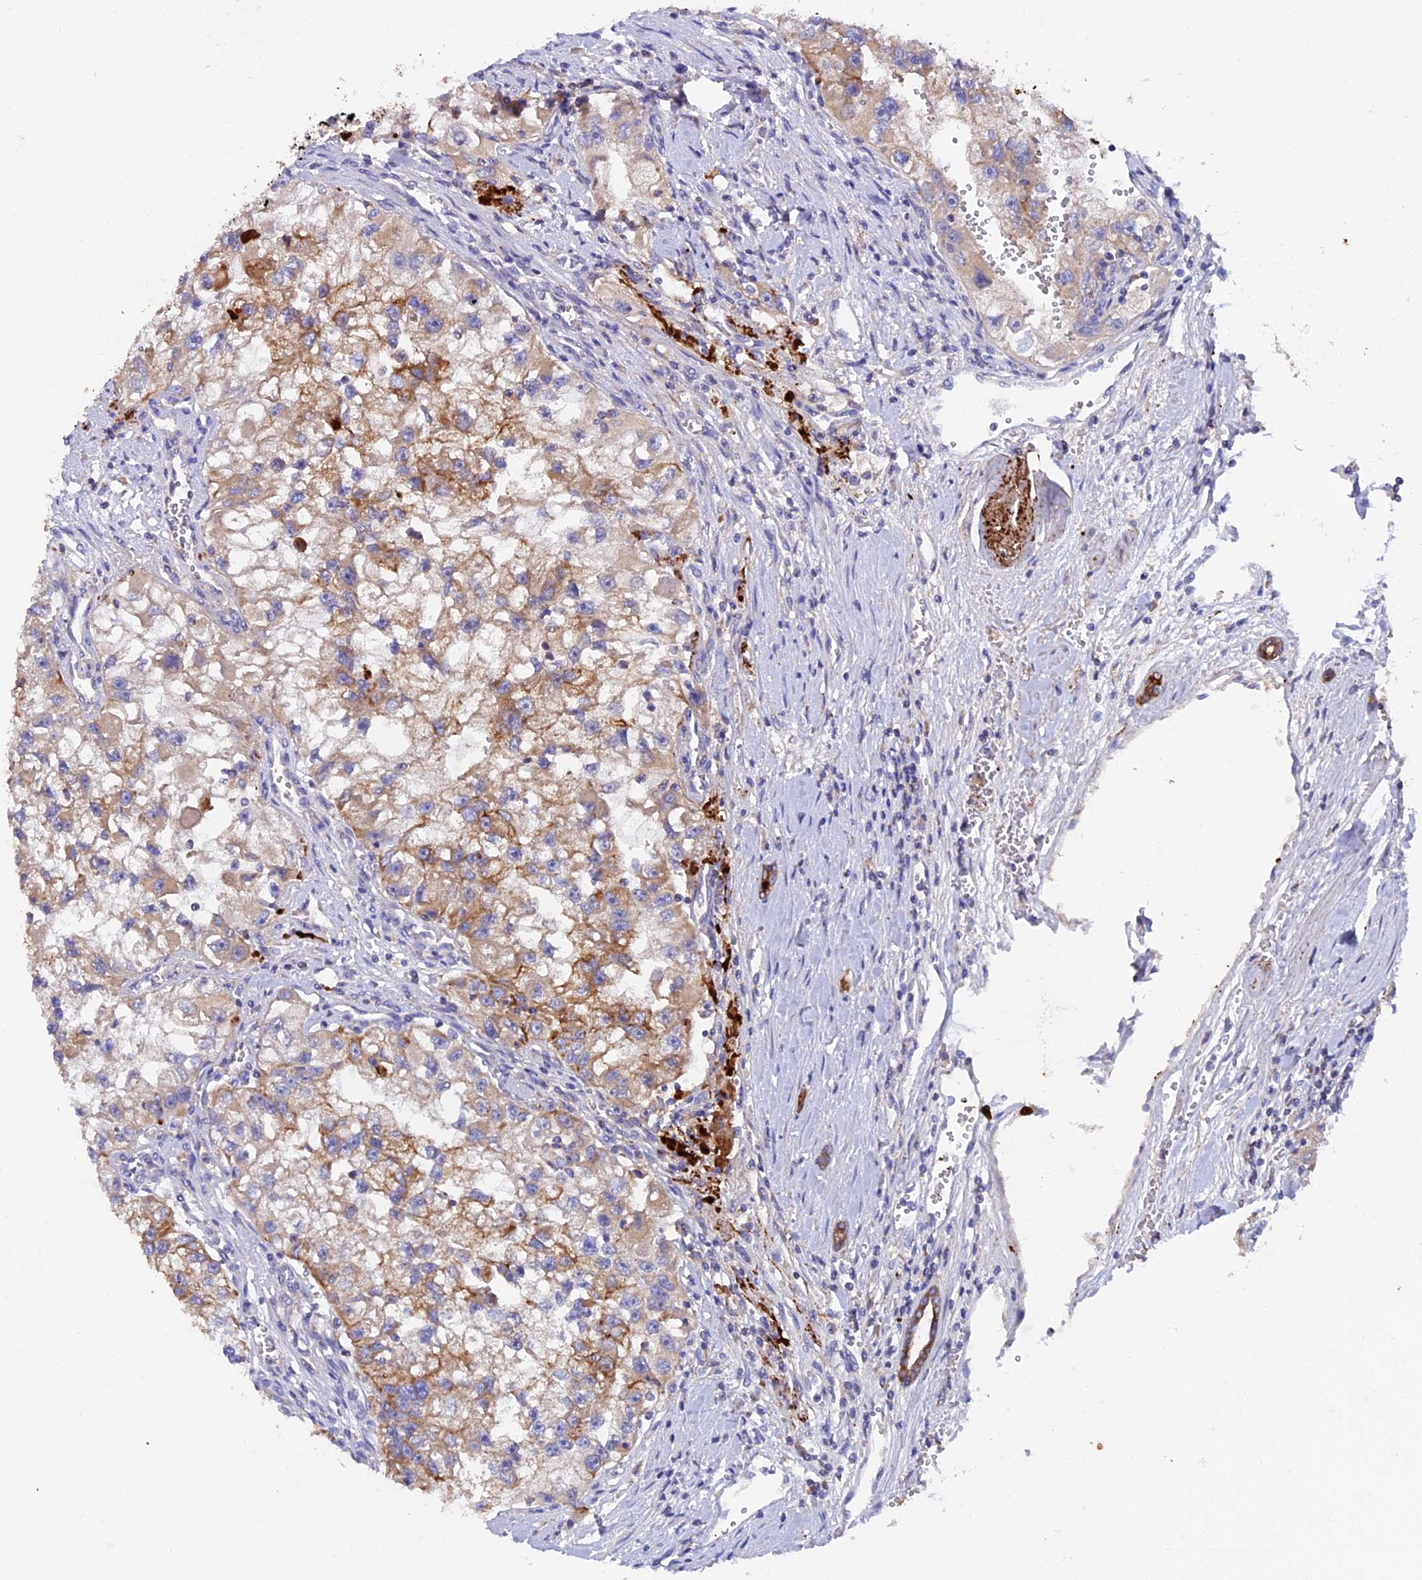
{"staining": {"intensity": "moderate", "quantity": ">75%", "location": "cytoplasmic/membranous"}, "tissue": "renal cancer", "cell_type": "Tumor cells", "image_type": "cancer", "snomed": [{"axis": "morphology", "description": "Adenocarcinoma, NOS"}, {"axis": "topography", "description": "Kidney"}], "caption": "Immunohistochemistry (IHC) (DAB (3,3'-diaminobenzidine)) staining of human adenocarcinoma (renal) shows moderate cytoplasmic/membranous protein expression in approximately >75% of tumor cells. (brown staining indicates protein expression, while blue staining denotes nuclei).", "gene": "PTPN9", "patient": {"sex": "male", "age": 63}}